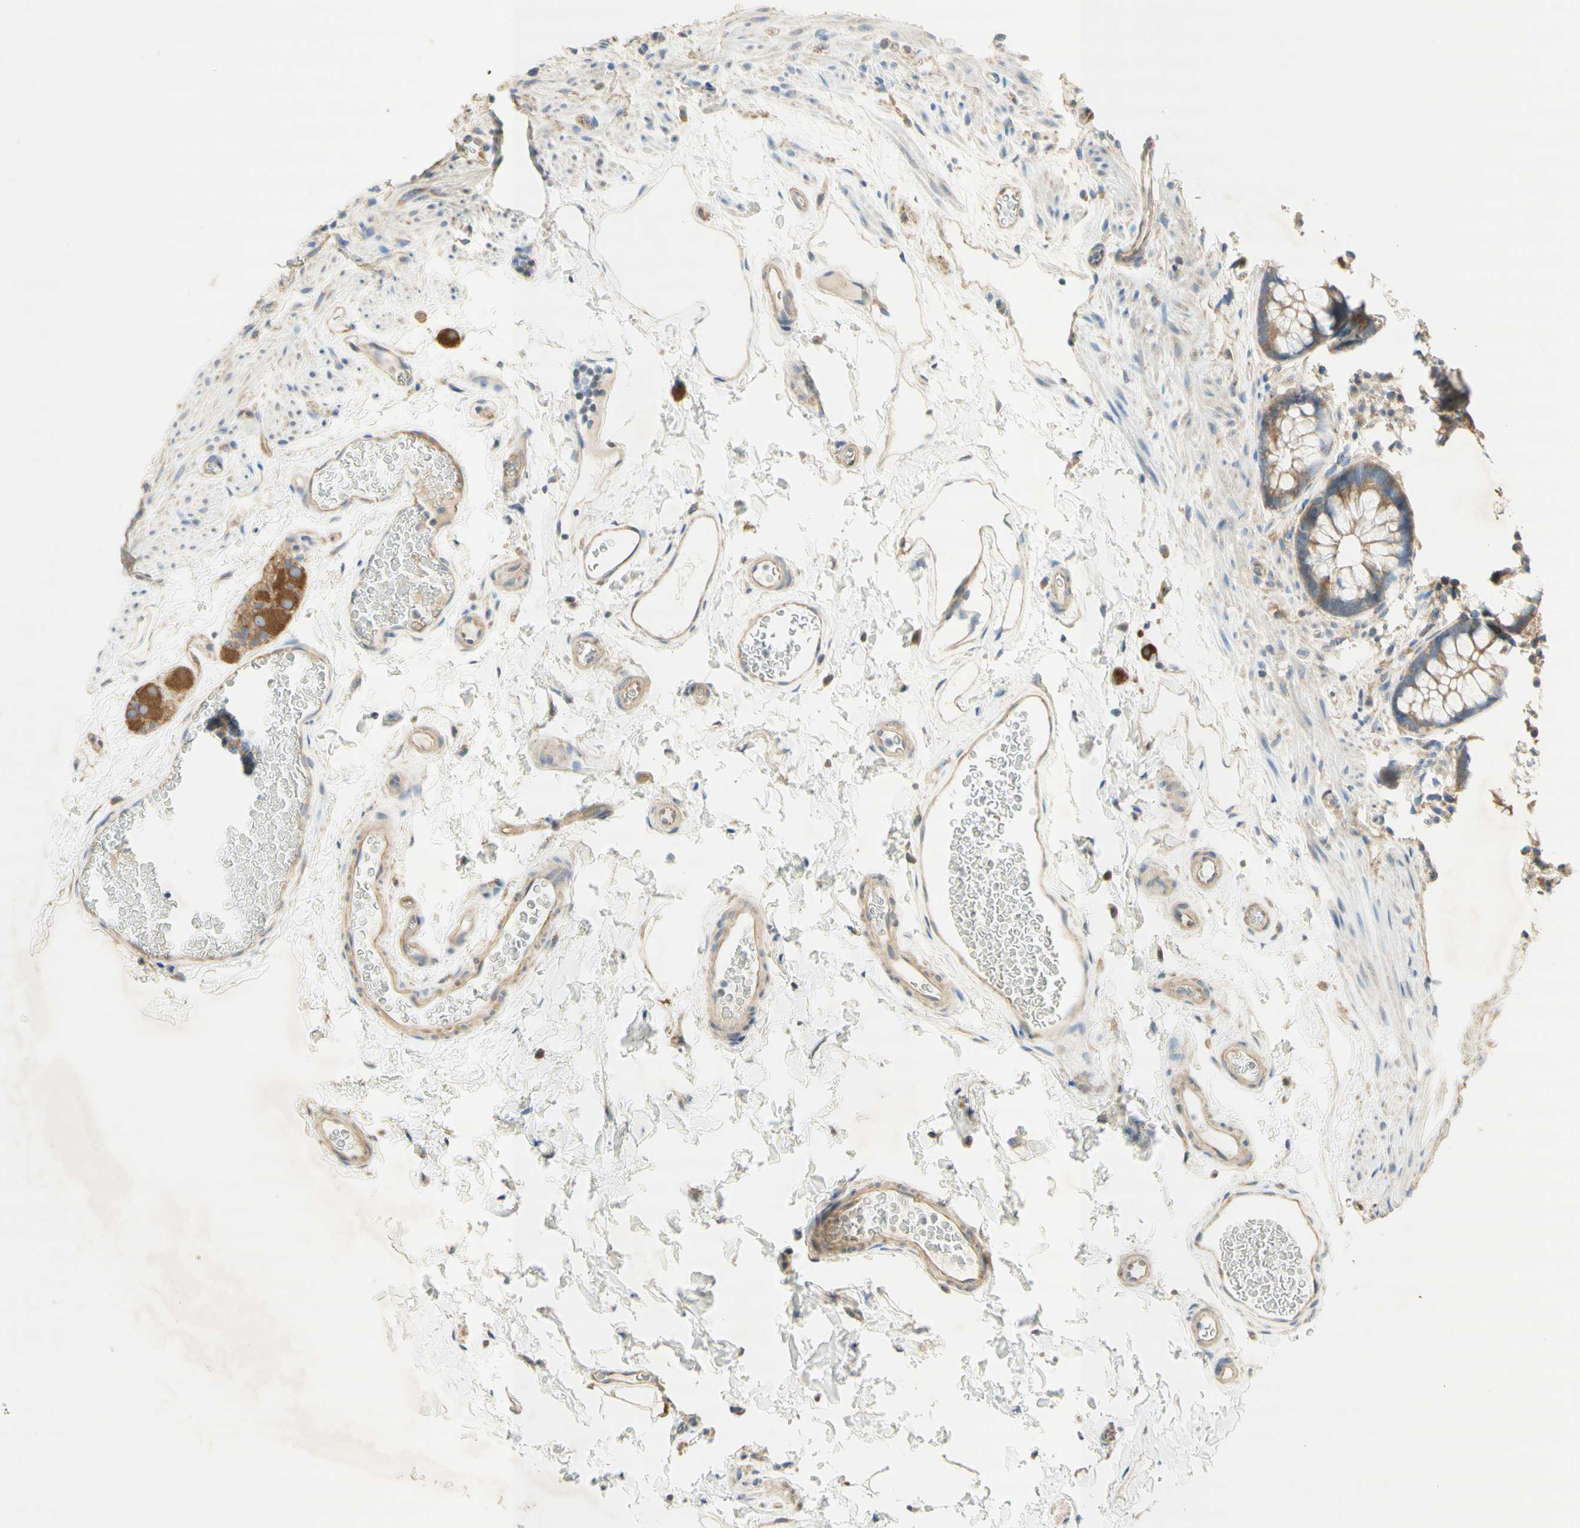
{"staining": {"intensity": "moderate", "quantity": ">75%", "location": "cytoplasmic/membranous"}, "tissue": "colon", "cell_type": "Endothelial cells", "image_type": "normal", "snomed": [{"axis": "morphology", "description": "Normal tissue, NOS"}, {"axis": "topography", "description": "Colon"}], "caption": "DAB immunohistochemical staining of benign colon displays moderate cytoplasmic/membranous protein expression in approximately >75% of endothelial cells.", "gene": "DYNC1H1", "patient": {"sex": "female", "age": 80}}